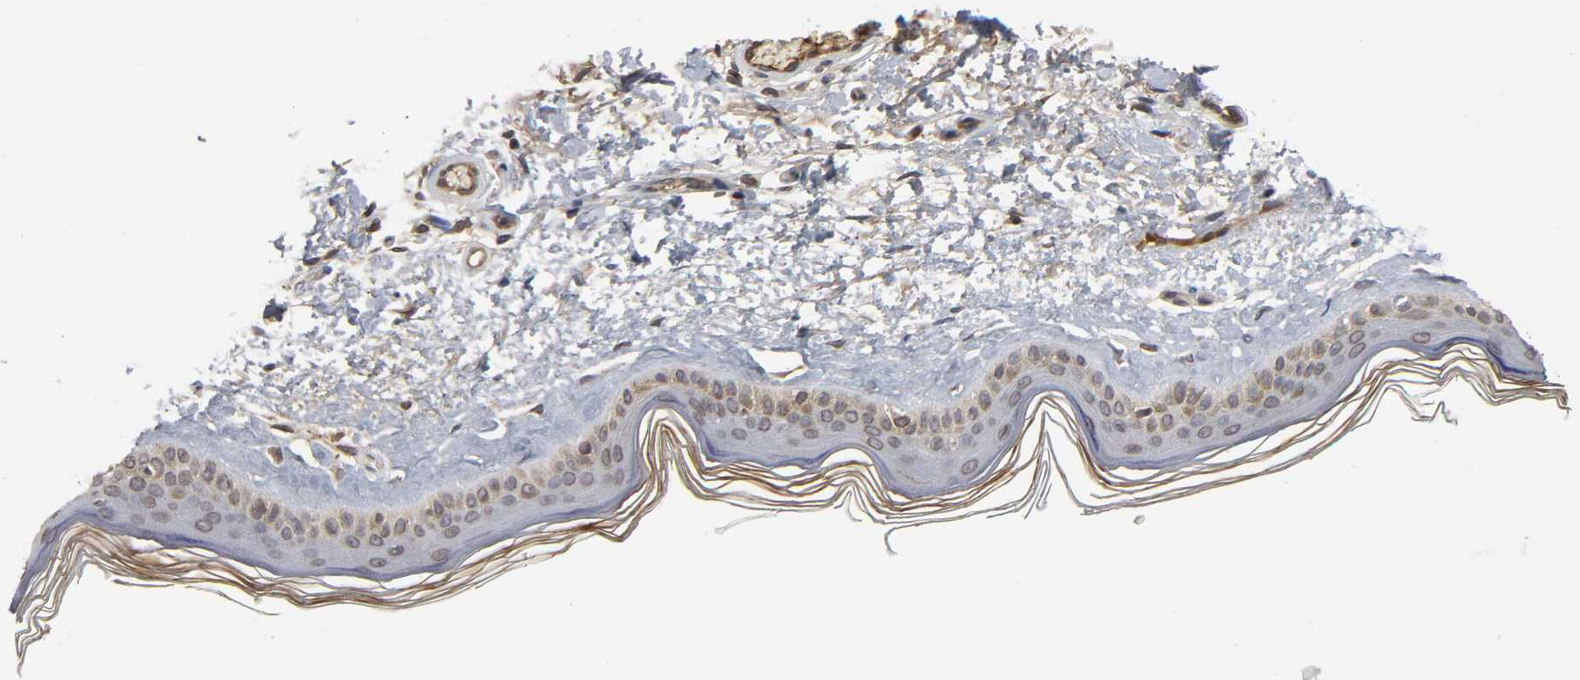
{"staining": {"intensity": "moderate", "quantity": ">75%", "location": "nuclear"}, "tissue": "skin", "cell_type": "Fibroblasts", "image_type": "normal", "snomed": [{"axis": "morphology", "description": "Normal tissue, NOS"}, {"axis": "topography", "description": "Skin"}], "caption": "About >75% of fibroblasts in benign human skin demonstrate moderate nuclear protein positivity as visualized by brown immunohistochemical staining.", "gene": "CPN2", "patient": {"sex": "male", "age": 63}}